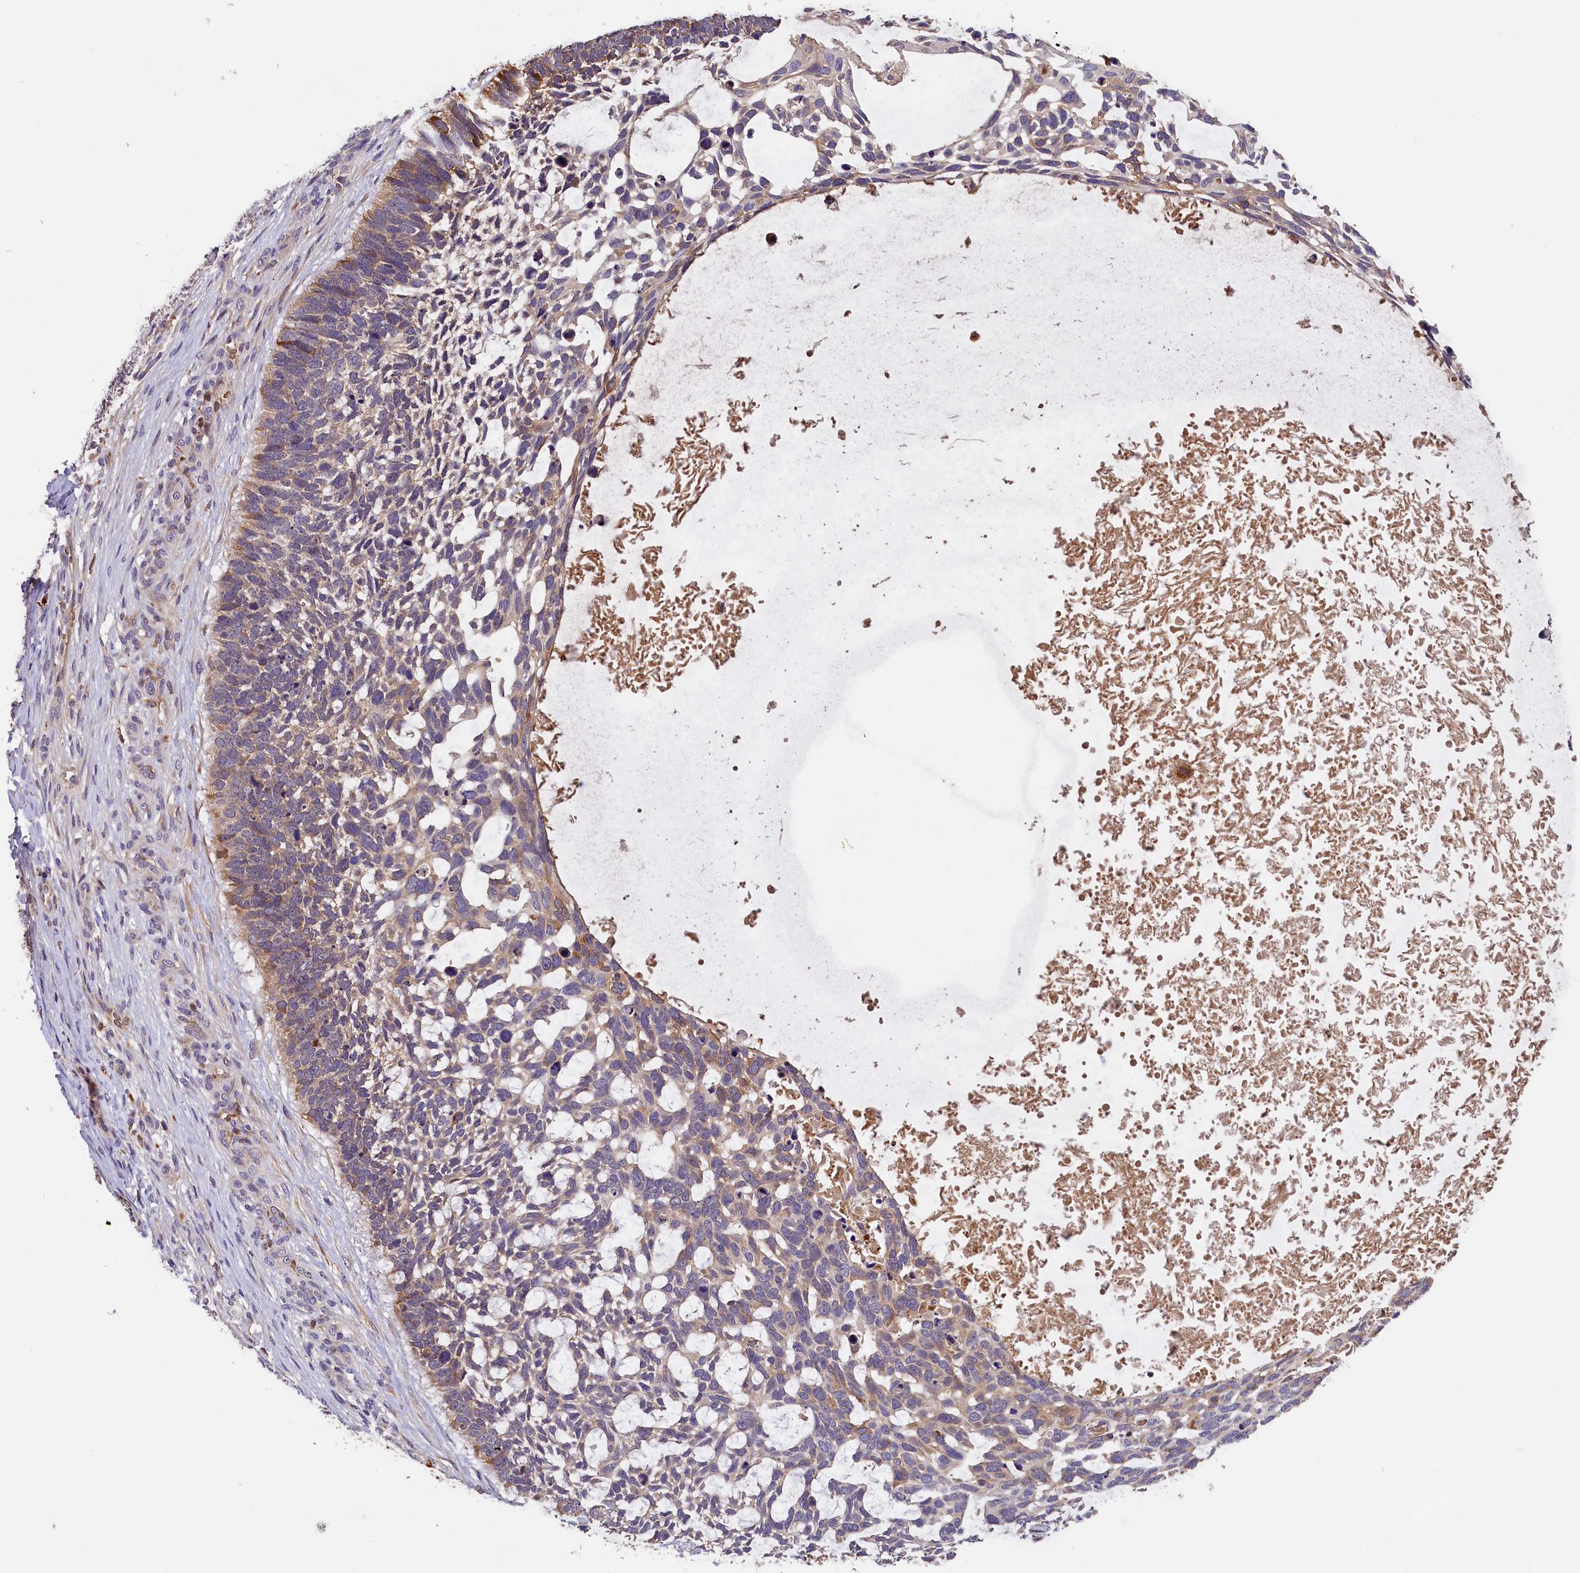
{"staining": {"intensity": "moderate", "quantity": "<25%", "location": "cytoplasmic/membranous"}, "tissue": "skin cancer", "cell_type": "Tumor cells", "image_type": "cancer", "snomed": [{"axis": "morphology", "description": "Basal cell carcinoma"}, {"axis": "topography", "description": "Skin"}], "caption": "Skin basal cell carcinoma stained with DAB (3,3'-diaminobenzidine) immunohistochemistry (IHC) reveals low levels of moderate cytoplasmic/membranous positivity in about <25% of tumor cells.", "gene": "PHAF1", "patient": {"sex": "male", "age": 88}}